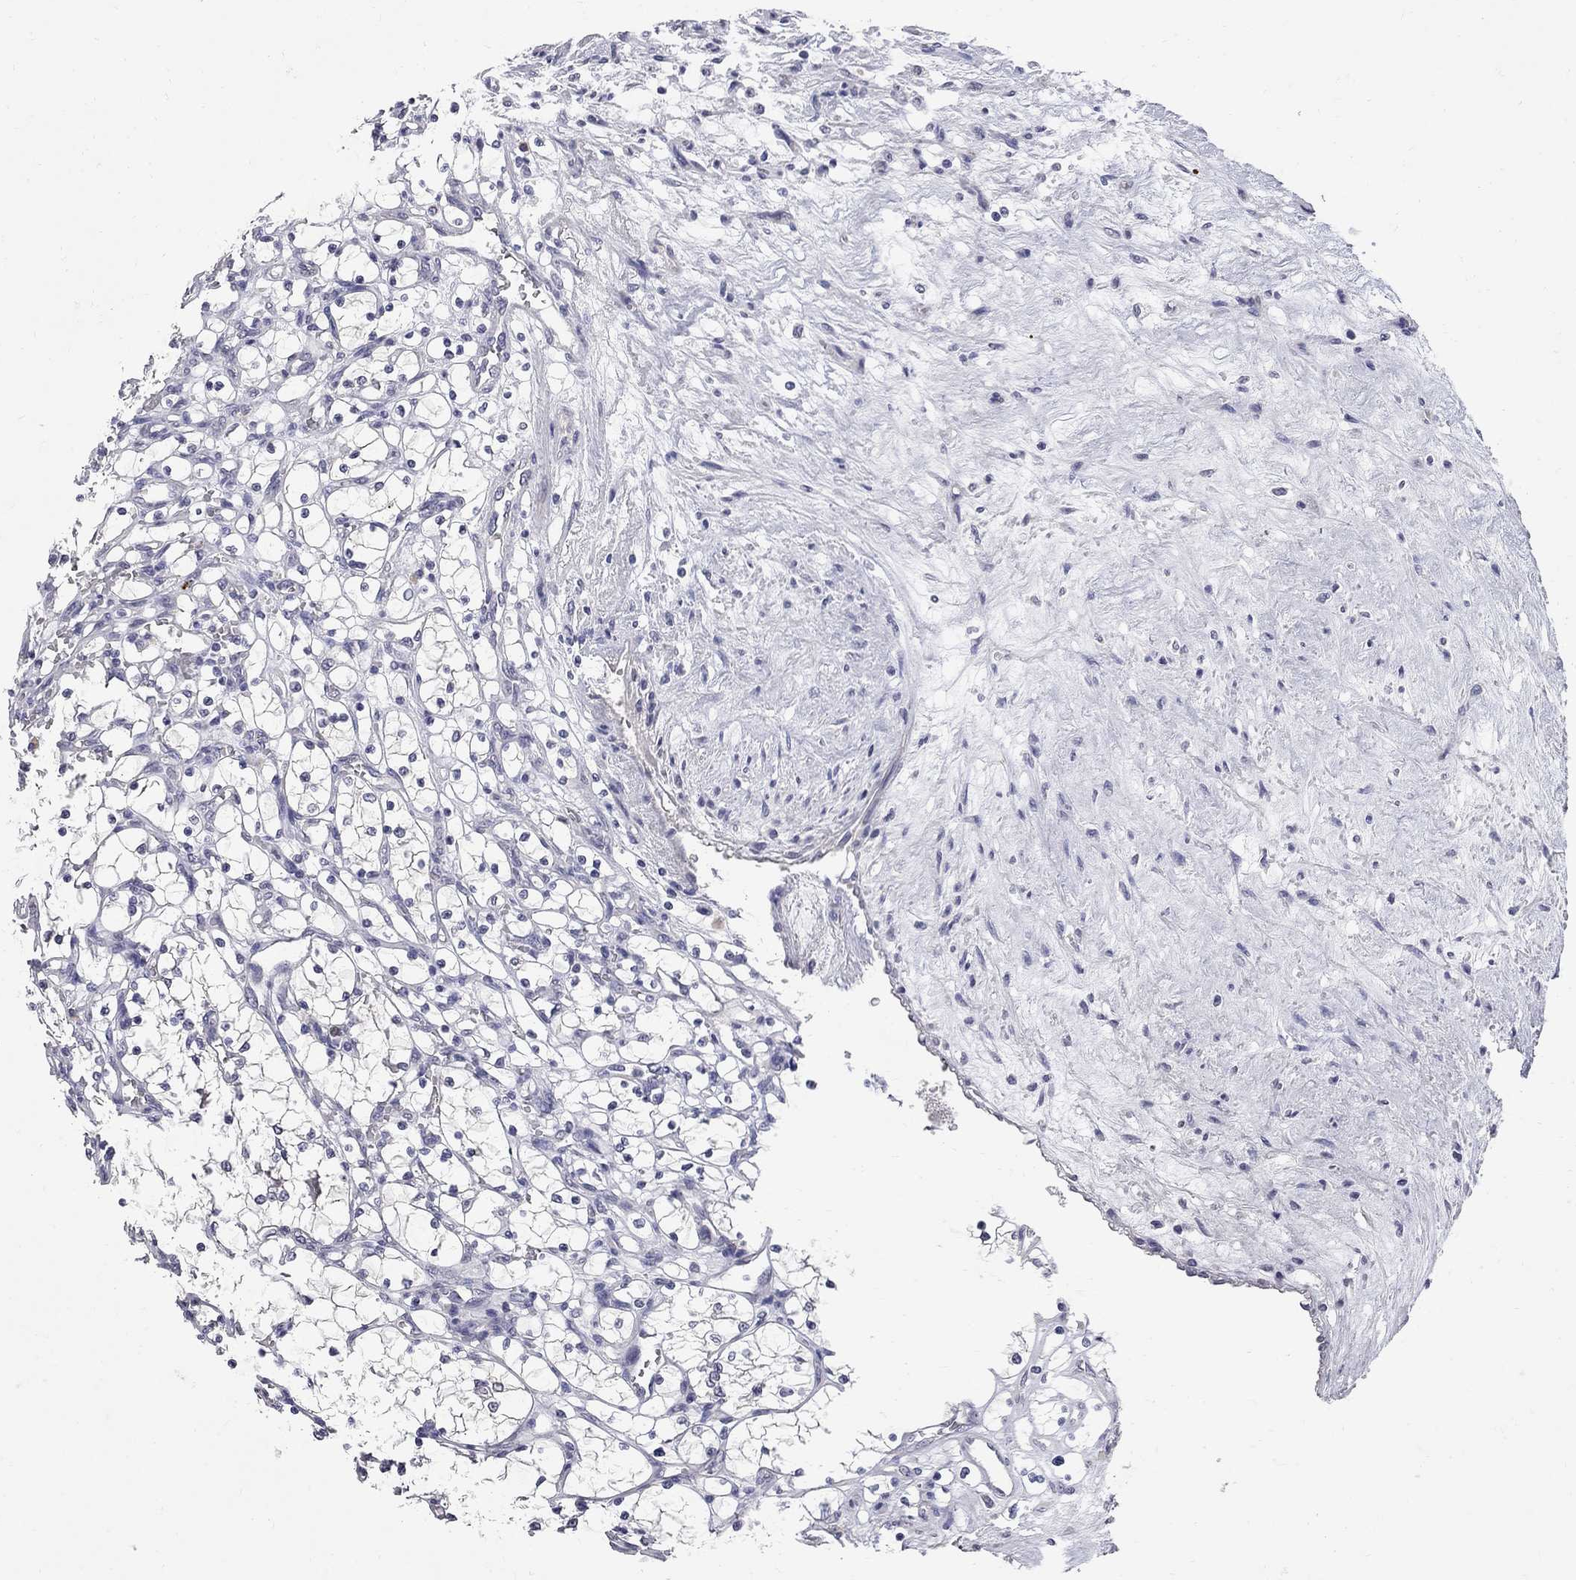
{"staining": {"intensity": "negative", "quantity": "none", "location": "none"}, "tissue": "renal cancer", "cell_type": "Tumor cells", "image_type": "cancer", "snomed": [{"axis": "morphology", "description": "Adenocarcinoma, NOS"}, {"axis": "topography", "description": "Kidney"}], "caption": "Immunohistochemistry of human renal adenocarcinoma reveals no expression in tumor cells. (DAB (3,3'-diaminobenzidine) immunohistochemistry with hematoxylin counter stain).", "gene": "NOS2", "patient": {"sex": "female", "age": 69}}